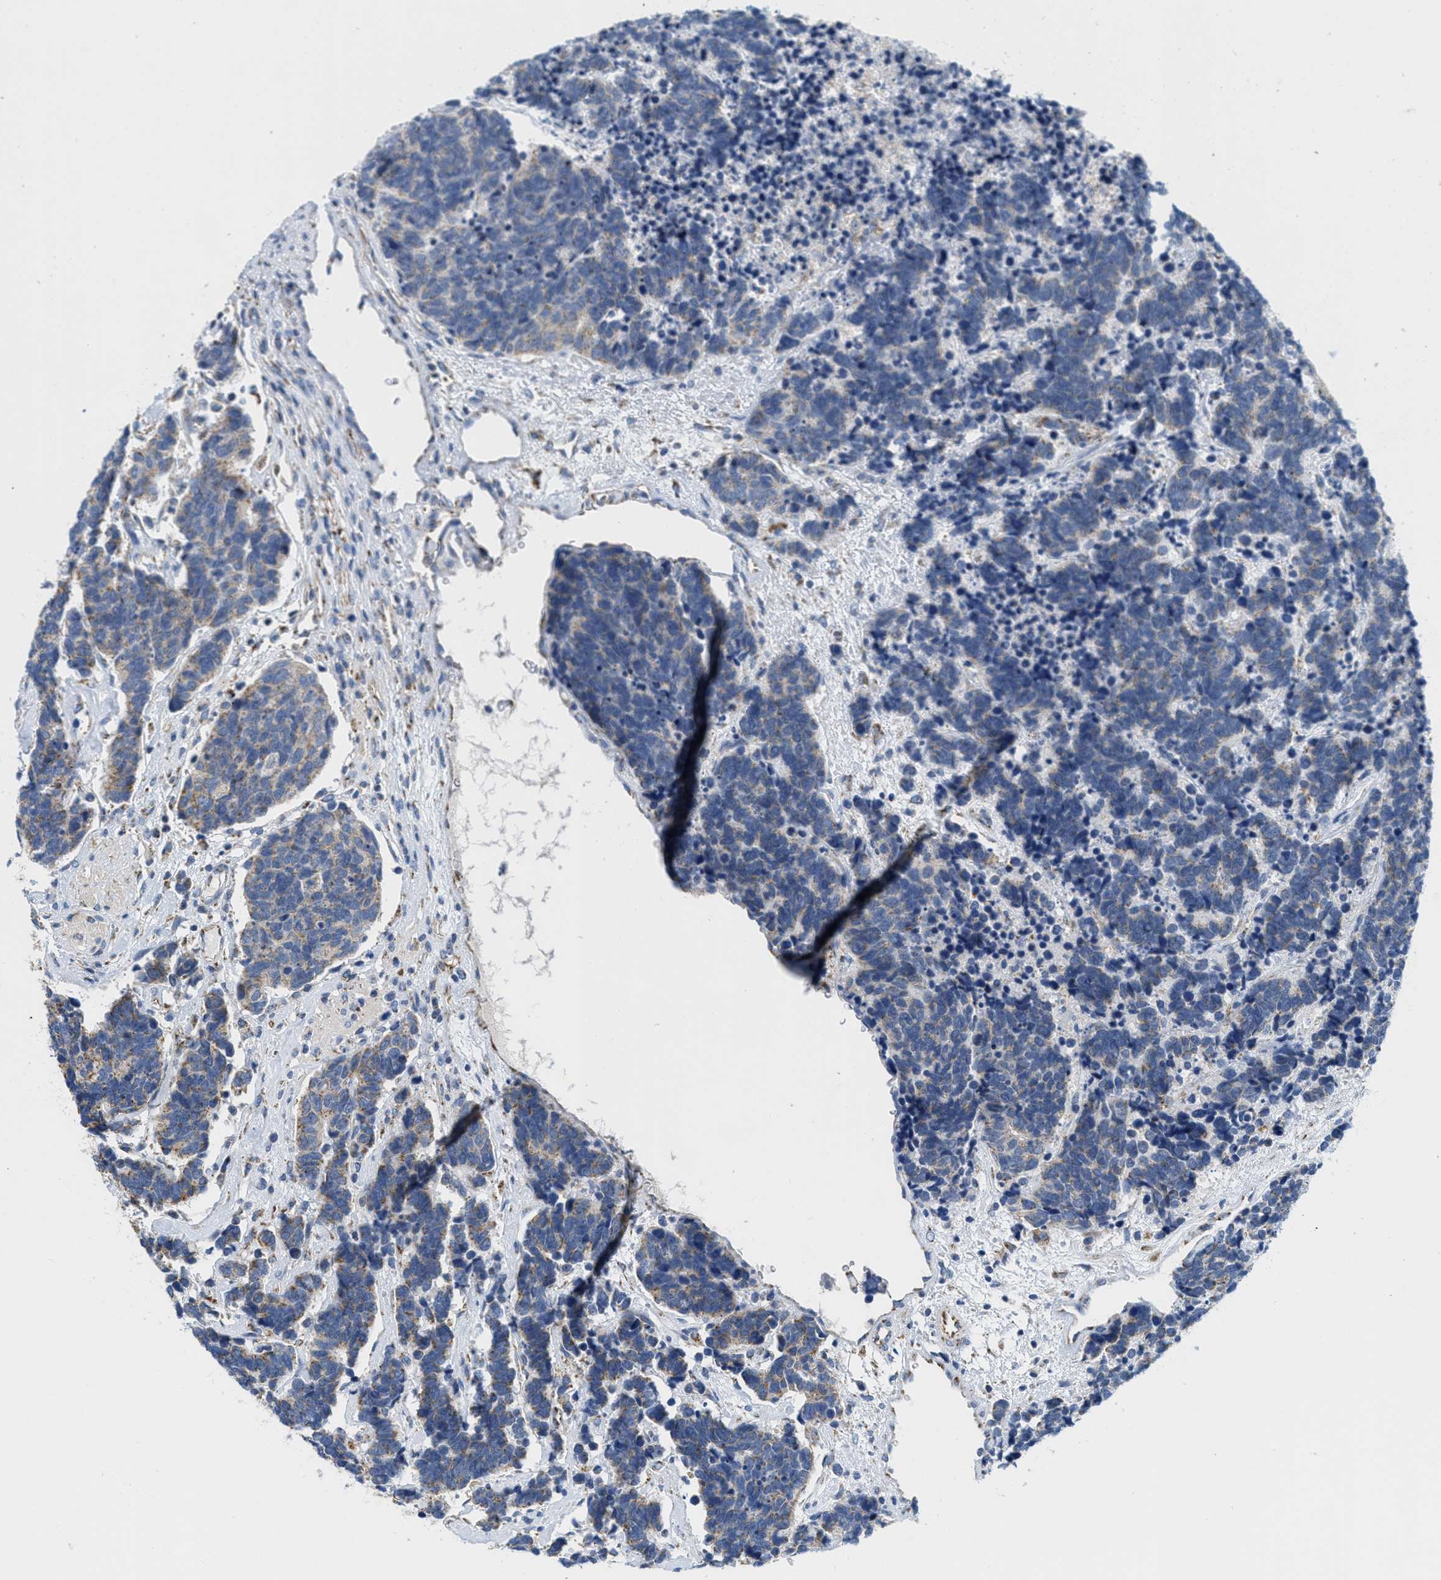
{"staining": {"intensity": "weak", "quantity": "25%-75%", "location": "cytoplasmic/membranous"}, "tissue": "carcinoid", "cell_type": "Tumor cells", "image_type": "cancer", "snomed": [{"axis": "morphology", "description": "Carcinoma, NOS"}, {"axis": "morphology", "description": "Carcinoid, malignant, NOS"}, {"axis": "topography", "description": "Urinary bladder"}], "caption": "Protein staining by immunohistochemistry displays weak cytoplasmic/membranous staining in approximately 25%-75% of tumor cells in carcinoma.", "gene": "KCNJ5", "patient": {"sex": "male", "age": 57}}